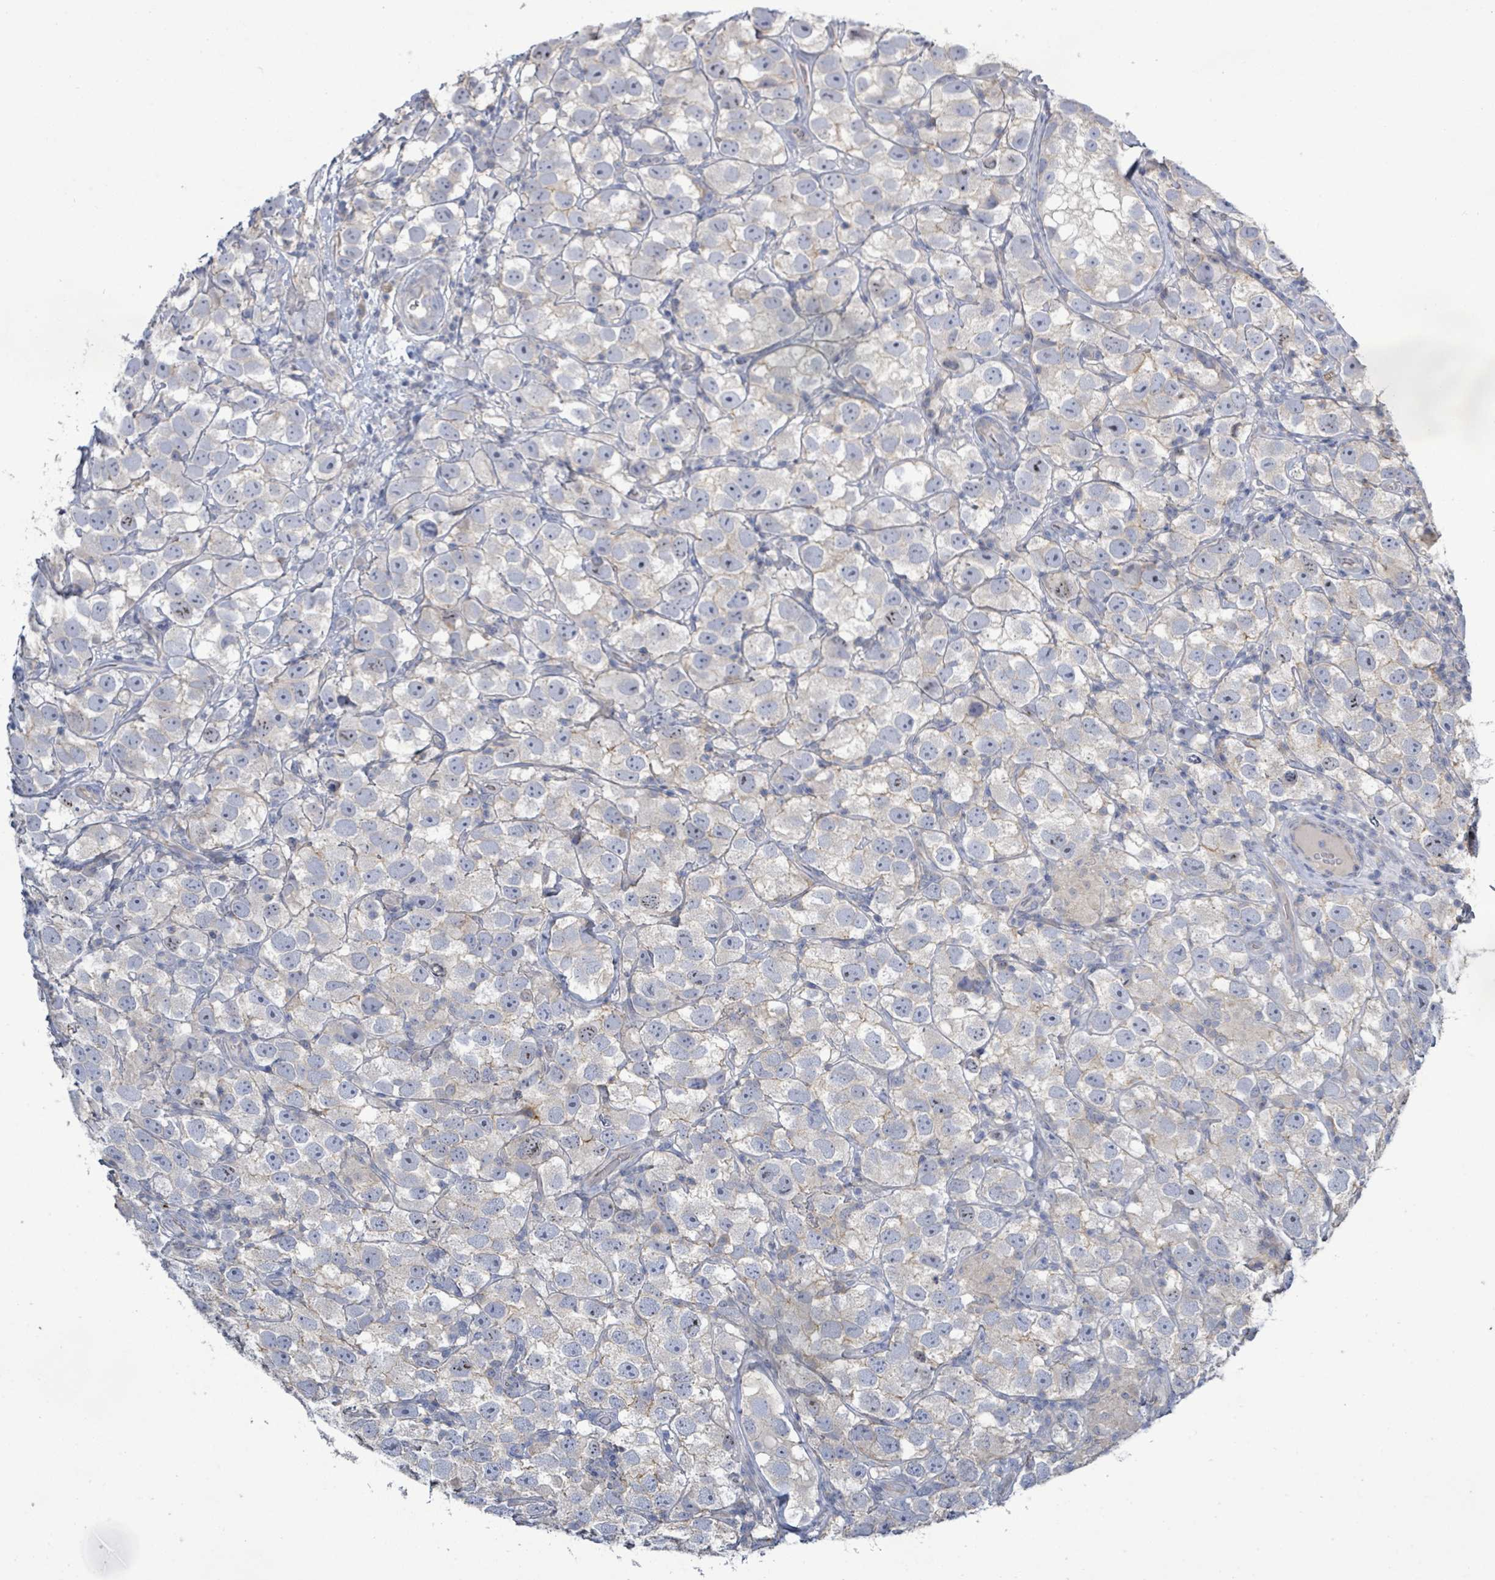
{"staining": {"intensity": "negative", "quantity": "none", "location": "none"}, "tissue": "testis cancer", "cell_type": "Tumor cells", "image_type": "cancer", "snomed": [{"axis": "morphology", "description": "Seminoma, NOS"}, {"axis": "topography", "description": "Testis"}], "caption": "Protein analysis of testis seminoma shows no significant staining in tumor cells.", "gene": "KRAS", "patient": {"sex": "male", "age": 26}}